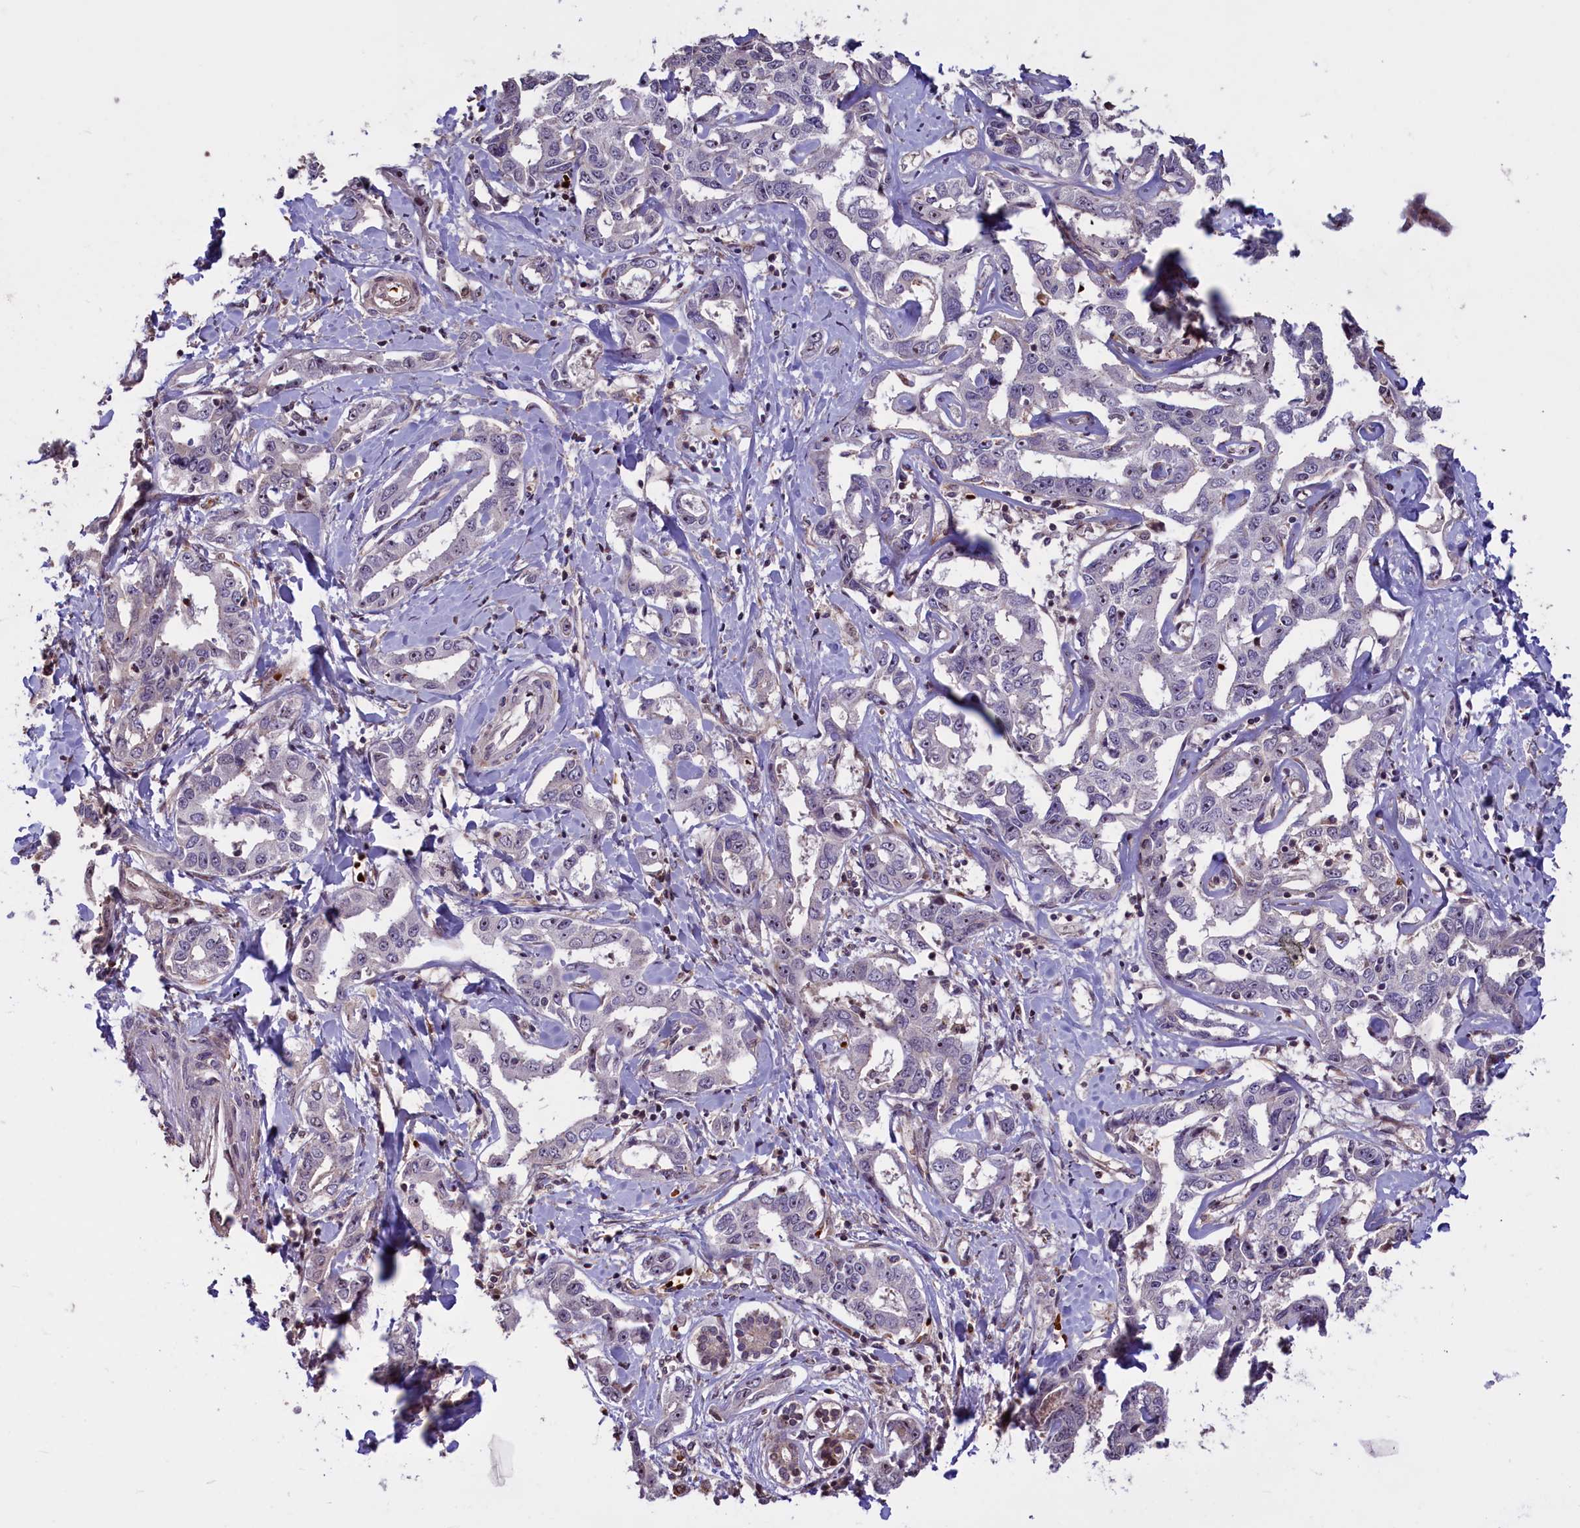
{"staining": {"intensity": "negative", "quantity": "none", "location": "none"}, "tissue": "liver cancer", "cell_type": "Tumor cells", "image_type": "cancer", "snomed": [{"axis": "morphology", "description": "Cholangiocarcinoma"}, {"axis": "topography", "description": "Liver"}], "caption": "IHC micrograph of neoplastic tissue: liver cancer stained with DAB demonstrates no significant protein expression in tumor cells.", "gene": "SHFL", "patient": {"sex": "male", "age": 59}}